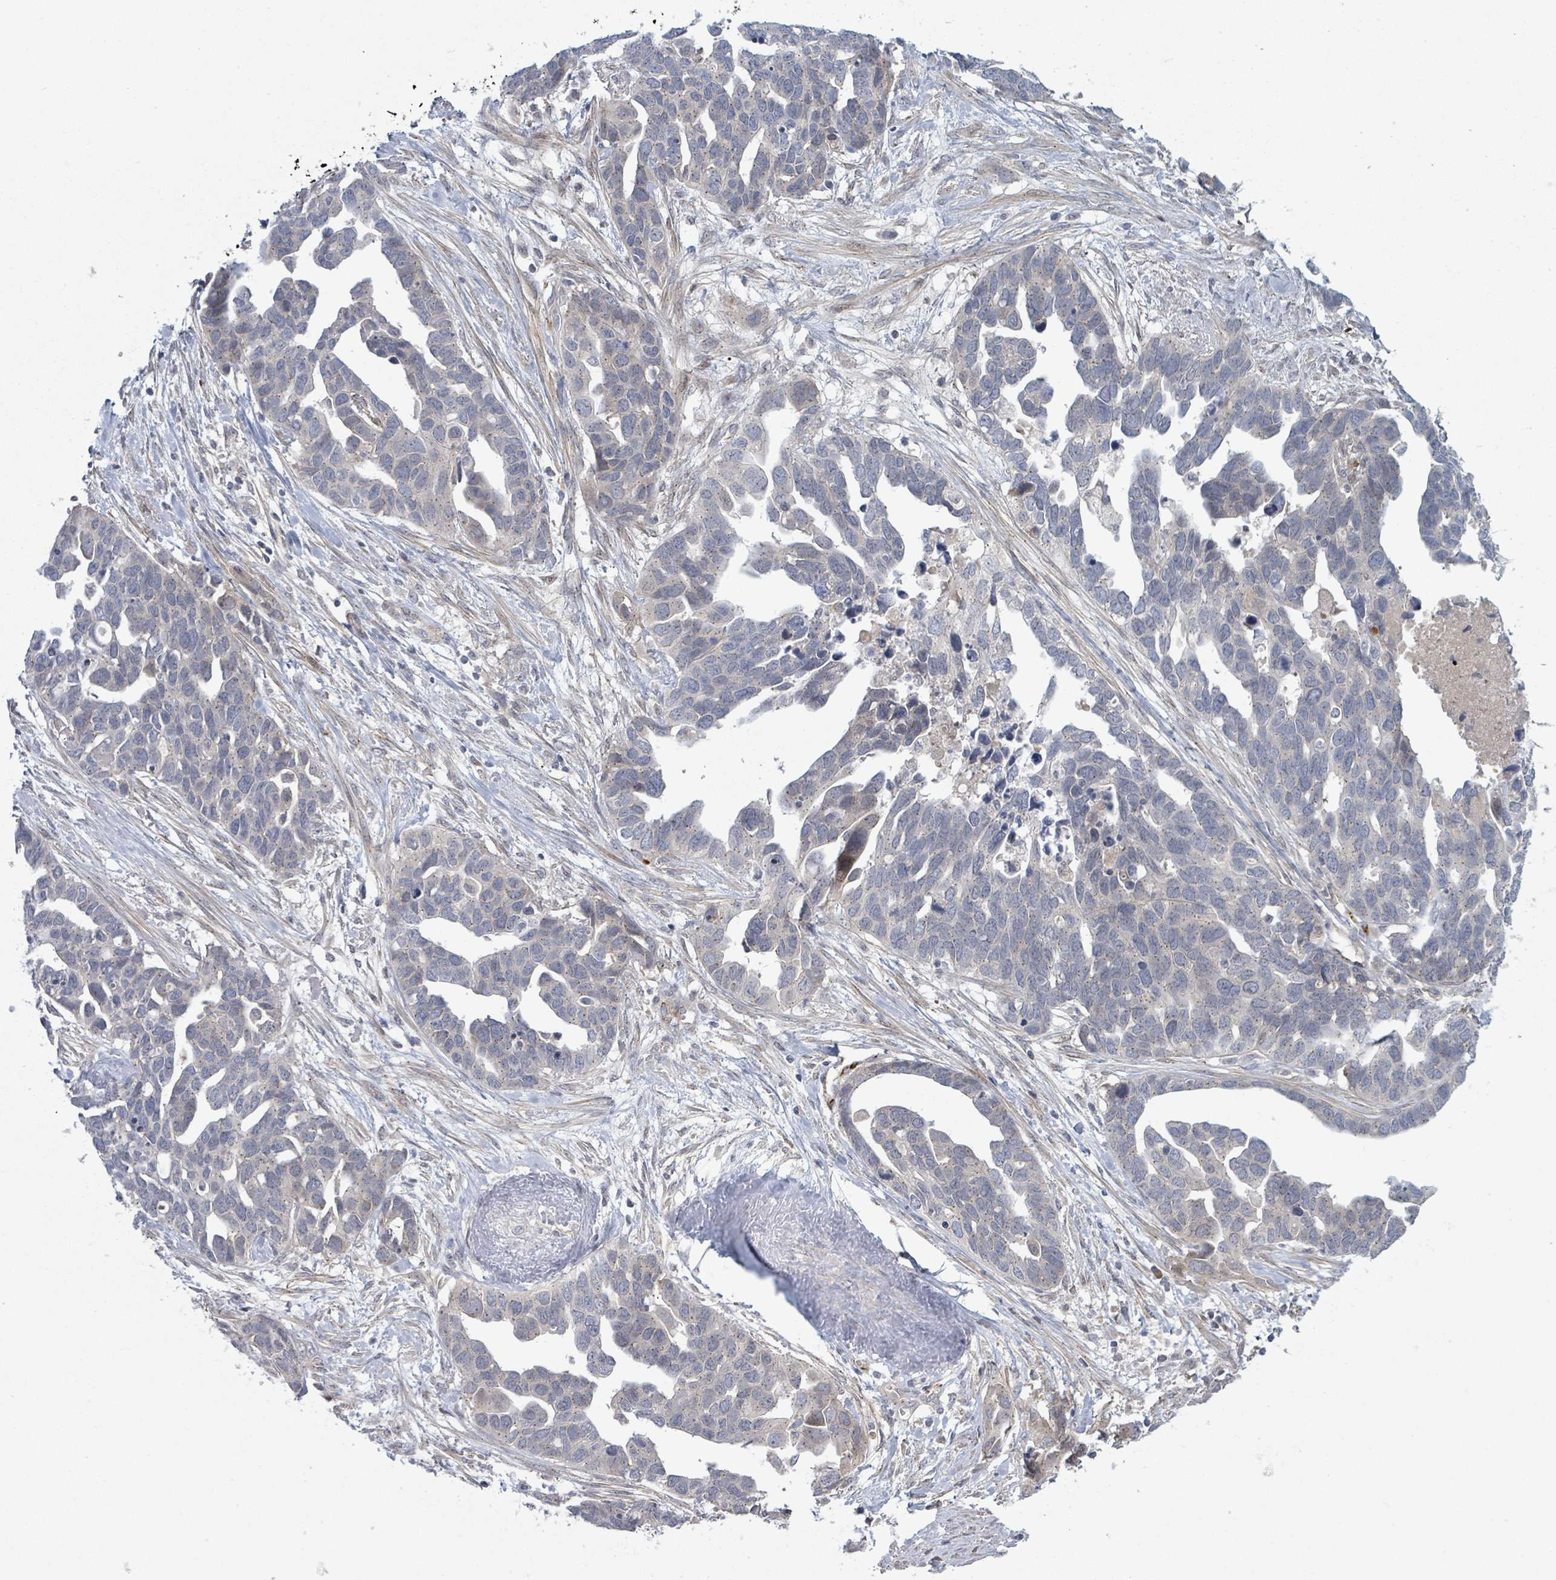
{"staining": {"intensity": "negative", "quantity": "none", "location": "none"}, "tissue": "ovarian cancer", "cell_type": "Tumor cells", "image_type": "cancer", "snomed": [{"axis": "morphology", "description": "Cystadenocarcinoma, serous, NOS"}, {"axis": "topography", "description": "Ovary"}], "caption": "An IHC micrograph of serous cystadenocarcinoma (ovarian) is shown. There is no staining in tumor cells of serous cystadenocarcinoma (ovarian). Brightfield microscopy of immunohistochemistry stained with DAB (3,3'-diaminobenzidine) (brown) and hematoxylin (blue), captured at high magnification.", "gene": "COL5A3", "patient": {"sex": "female", "age": 54}}